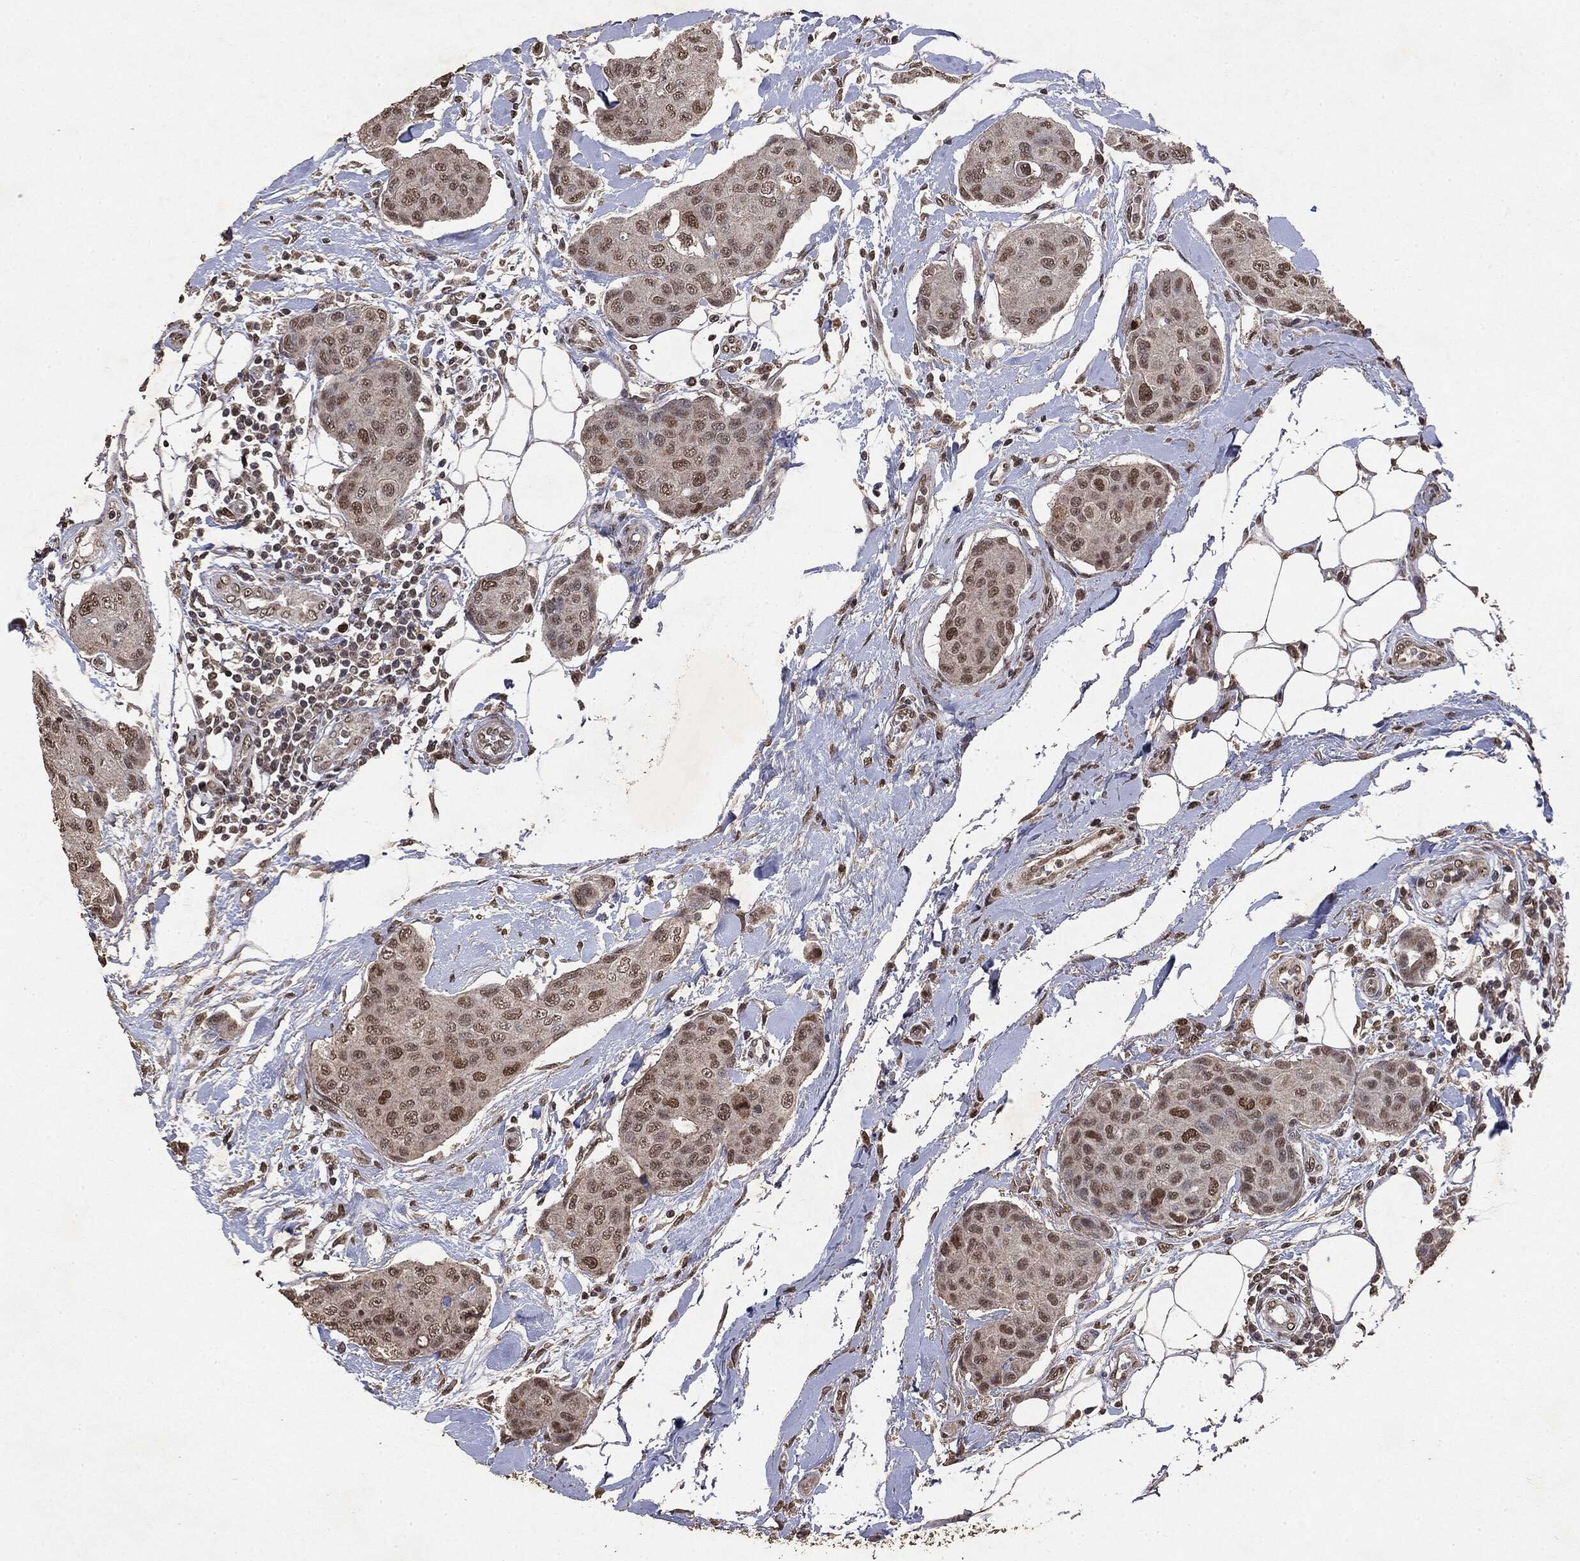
{"staining": {"intensity": "moderate", "quantity": "<25%", "location": "nuclear"}, "tissue": "breast cancer", "cell_type": "Tumor cells", "image_type": "cancer", "snomed": [{"axis": "morphology", "description": "Duct carcinoma"}, {"axis": "topography", "description": "Breast"}, {"axis": "topography", "description": "Lymph node"}], "caption": "This photomicrograph demonstrates immunohistochemistry staining of breast cancer (infiltrating ductal carcinoma), with low moderate nuclear staining in approximately <25% of tumor cells.", "gene": "RAD18", "patient": {"sex": "female", "age": 80}}